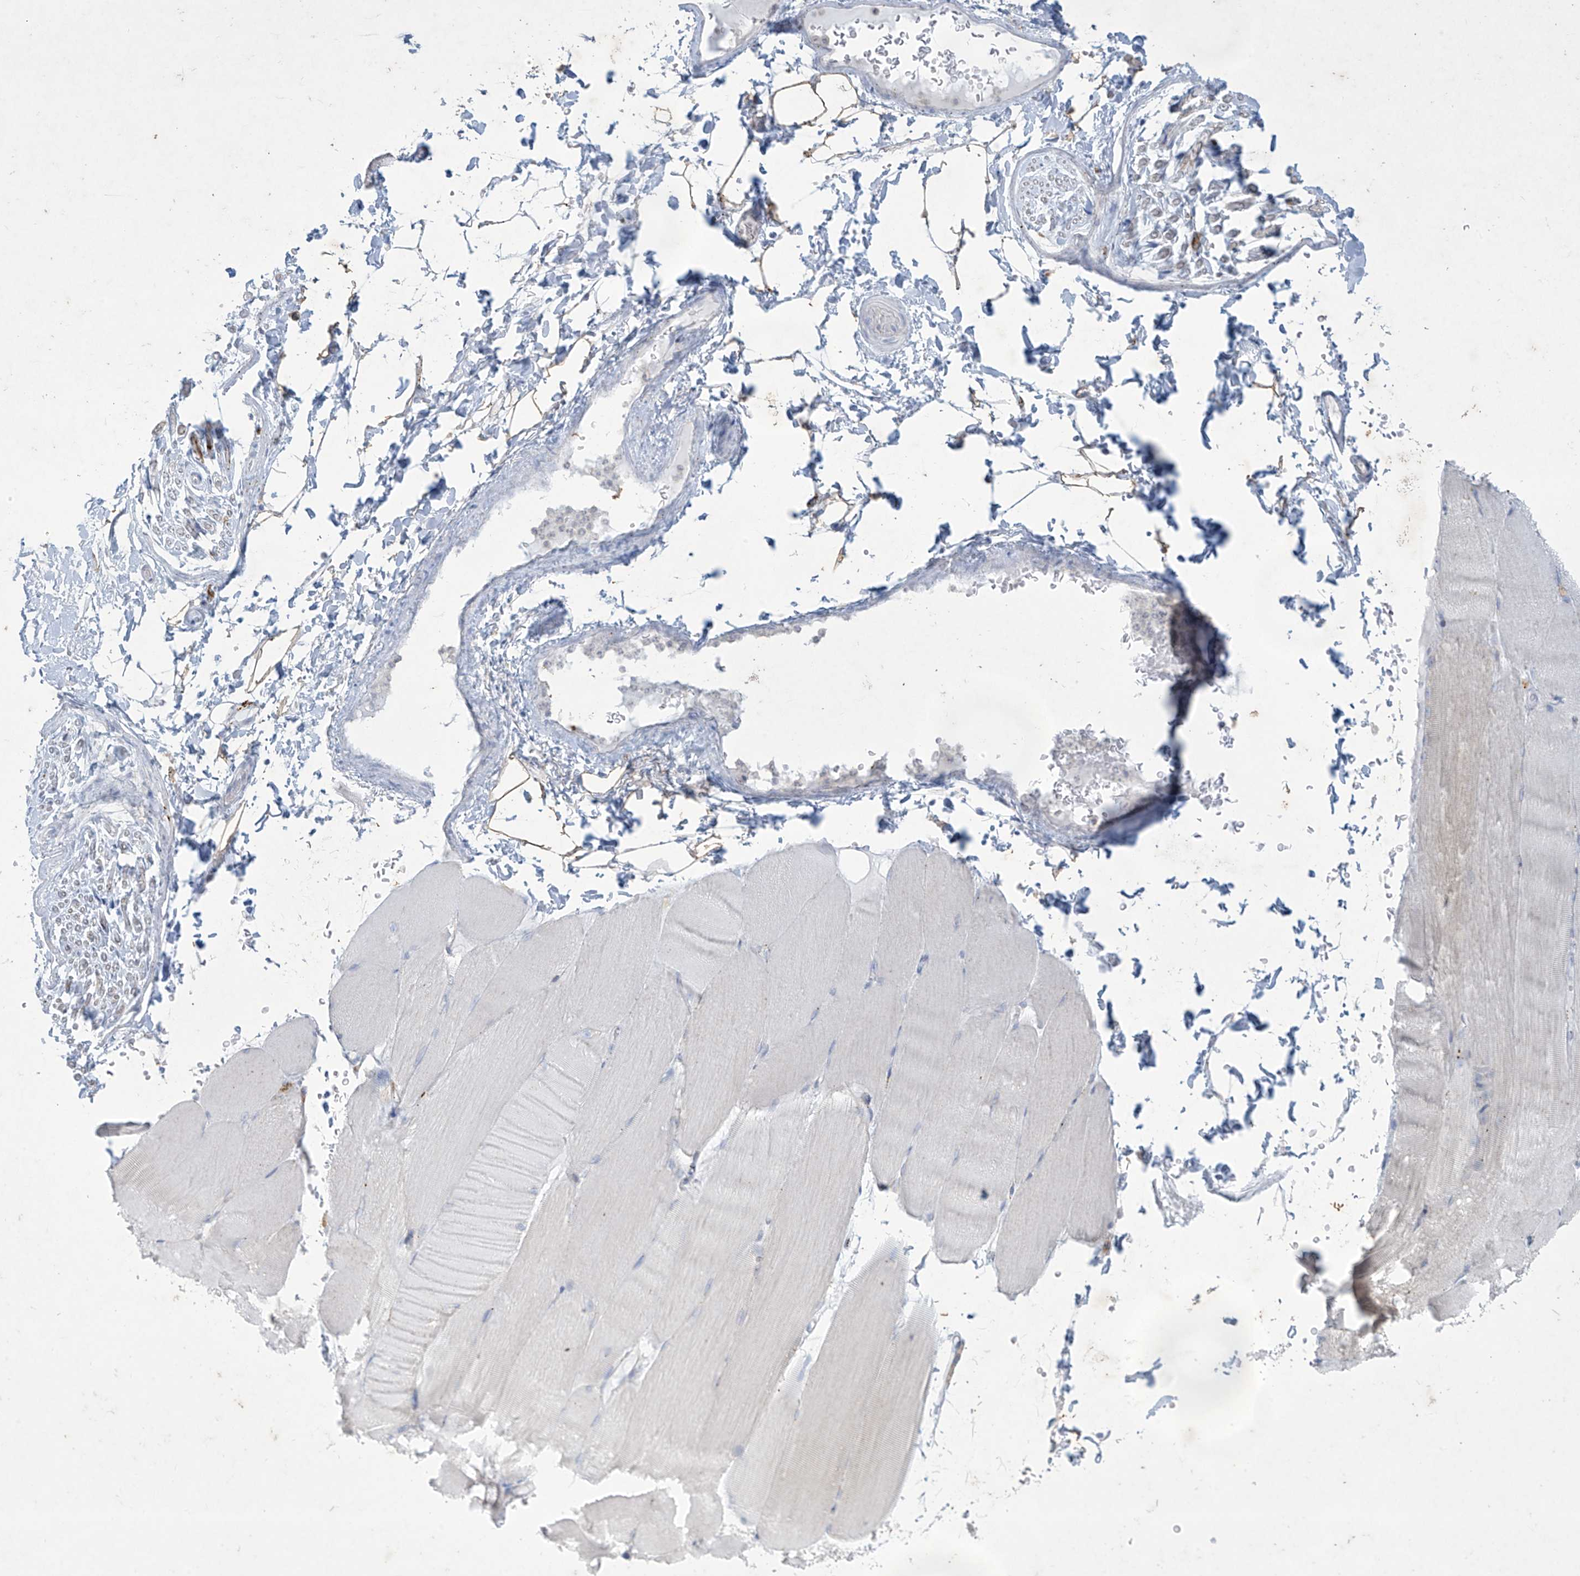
{"staining": {"intensity": "moderate", "quantity": "<25%", "location": "cytoplasmic/membranous"}, "tissue": "skeletal muscle", "cell_type": "Myocytes", "image_type": "normal", "snomed": [{"axis": "morphology", "description": "Normal tissue, NOS"}, {"axis": "topography", "description": "Skeletal muscle"}, {"axis": "topography", "description": "Parathyroid gland"}], "caption": "Moderate cytoplasmic/membranous expression for a protein is seen in approximately <25% of myocytes of normal skeletal muscle using immunohistochemistry (IHC).", "gene": "GPR137C", "patient": {"sex": "female", "age": 37}}